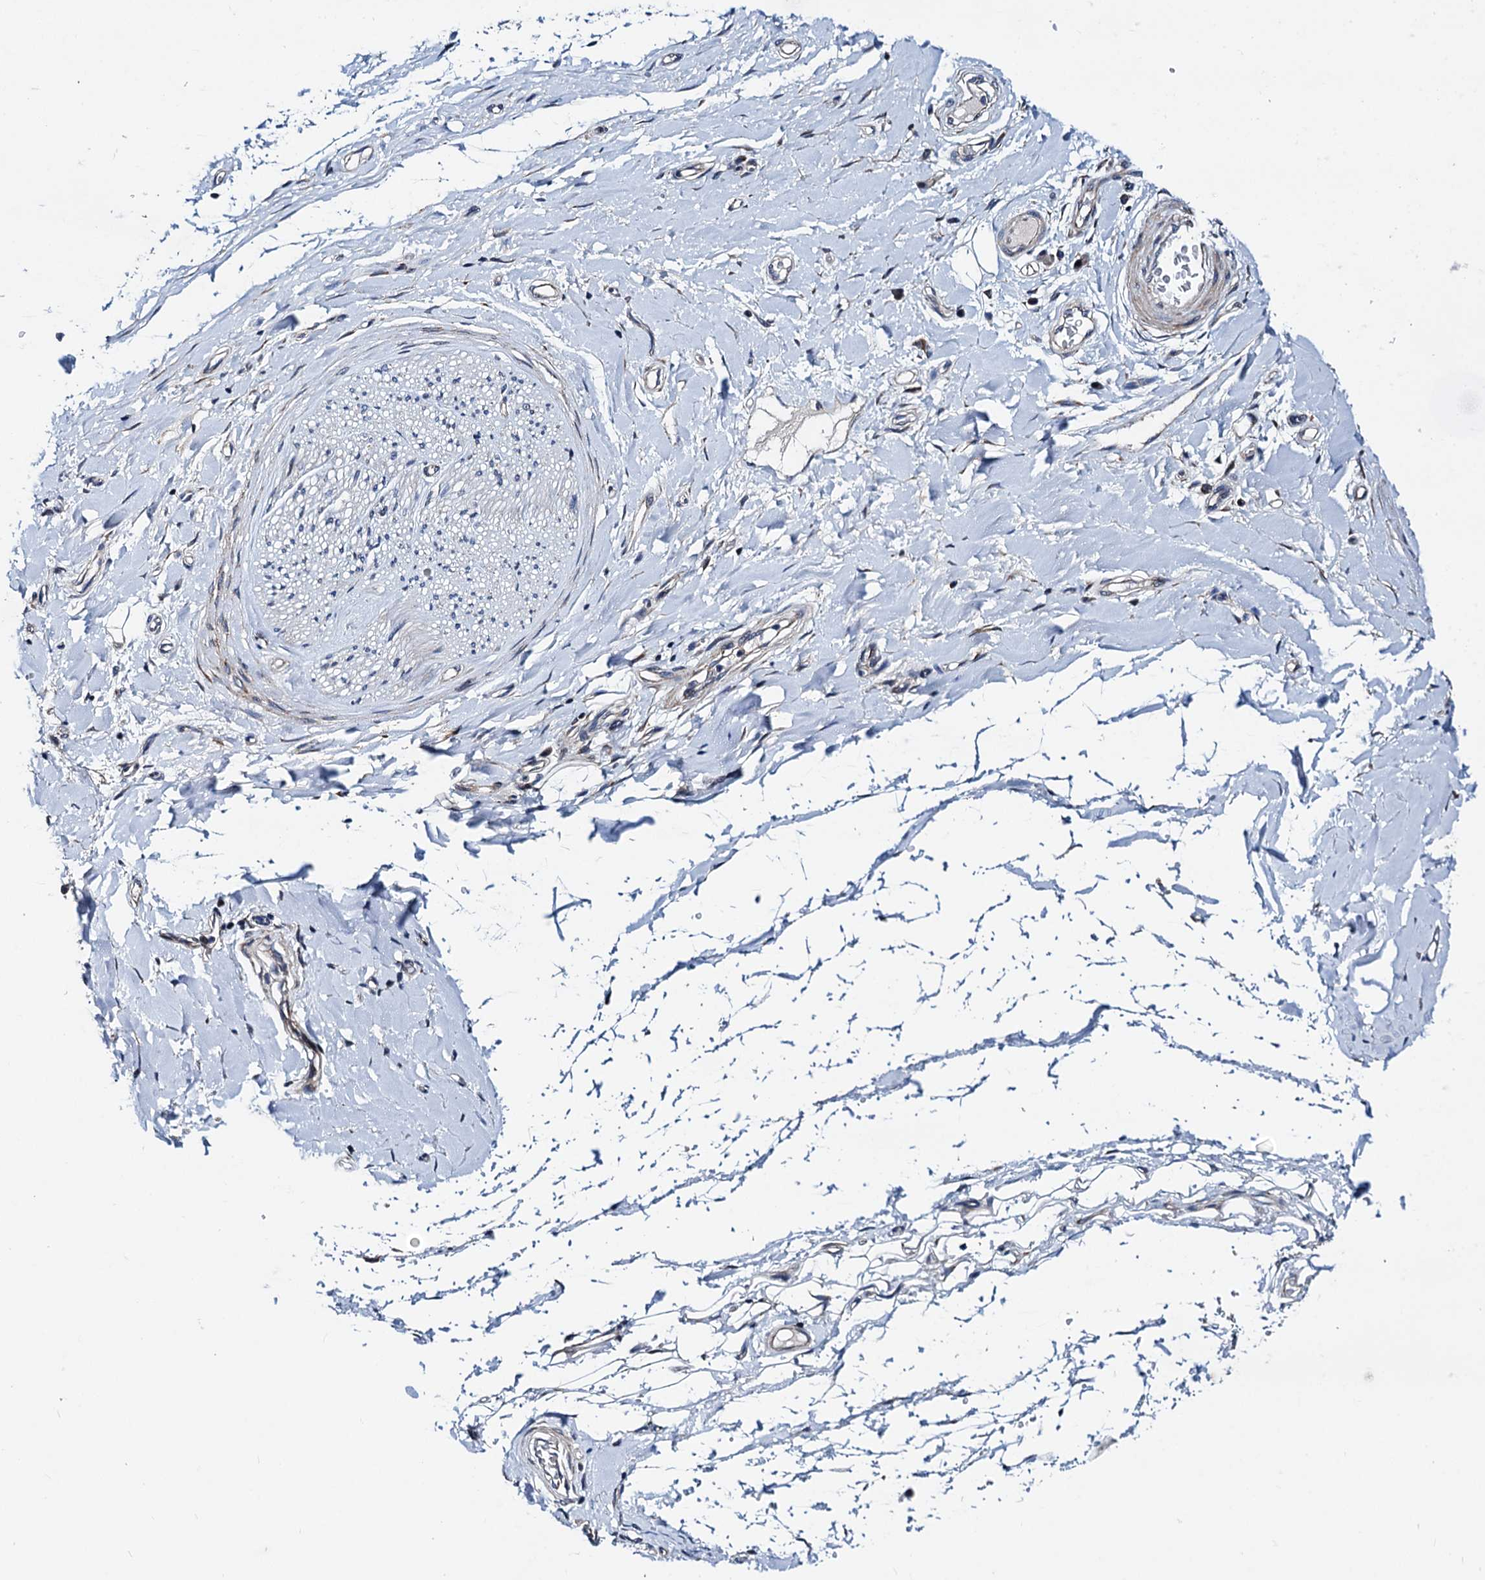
{"staining": {"intensity": "negative", "quantity": "none", "location": "none"}, "tissue": "adipose tissue", "cell_type": "Adipocytes", "image_type": "normal", "snomed": [{"axis": "morphology", "description": "Normal tissue, NOS"}, {"axis": "morphology", "description": "Adenocarcinoma, NOS"}, {"axis": "topography", "description": "Stomach, upper"}, {"axis": "topography", "description": "Peripheral nerve tissue"}], "caption": "The image reveals no staining of adipocytes in benign adipose tissue.", "gene": "COA4", "patient": {"sex": "male", "age": 62}}